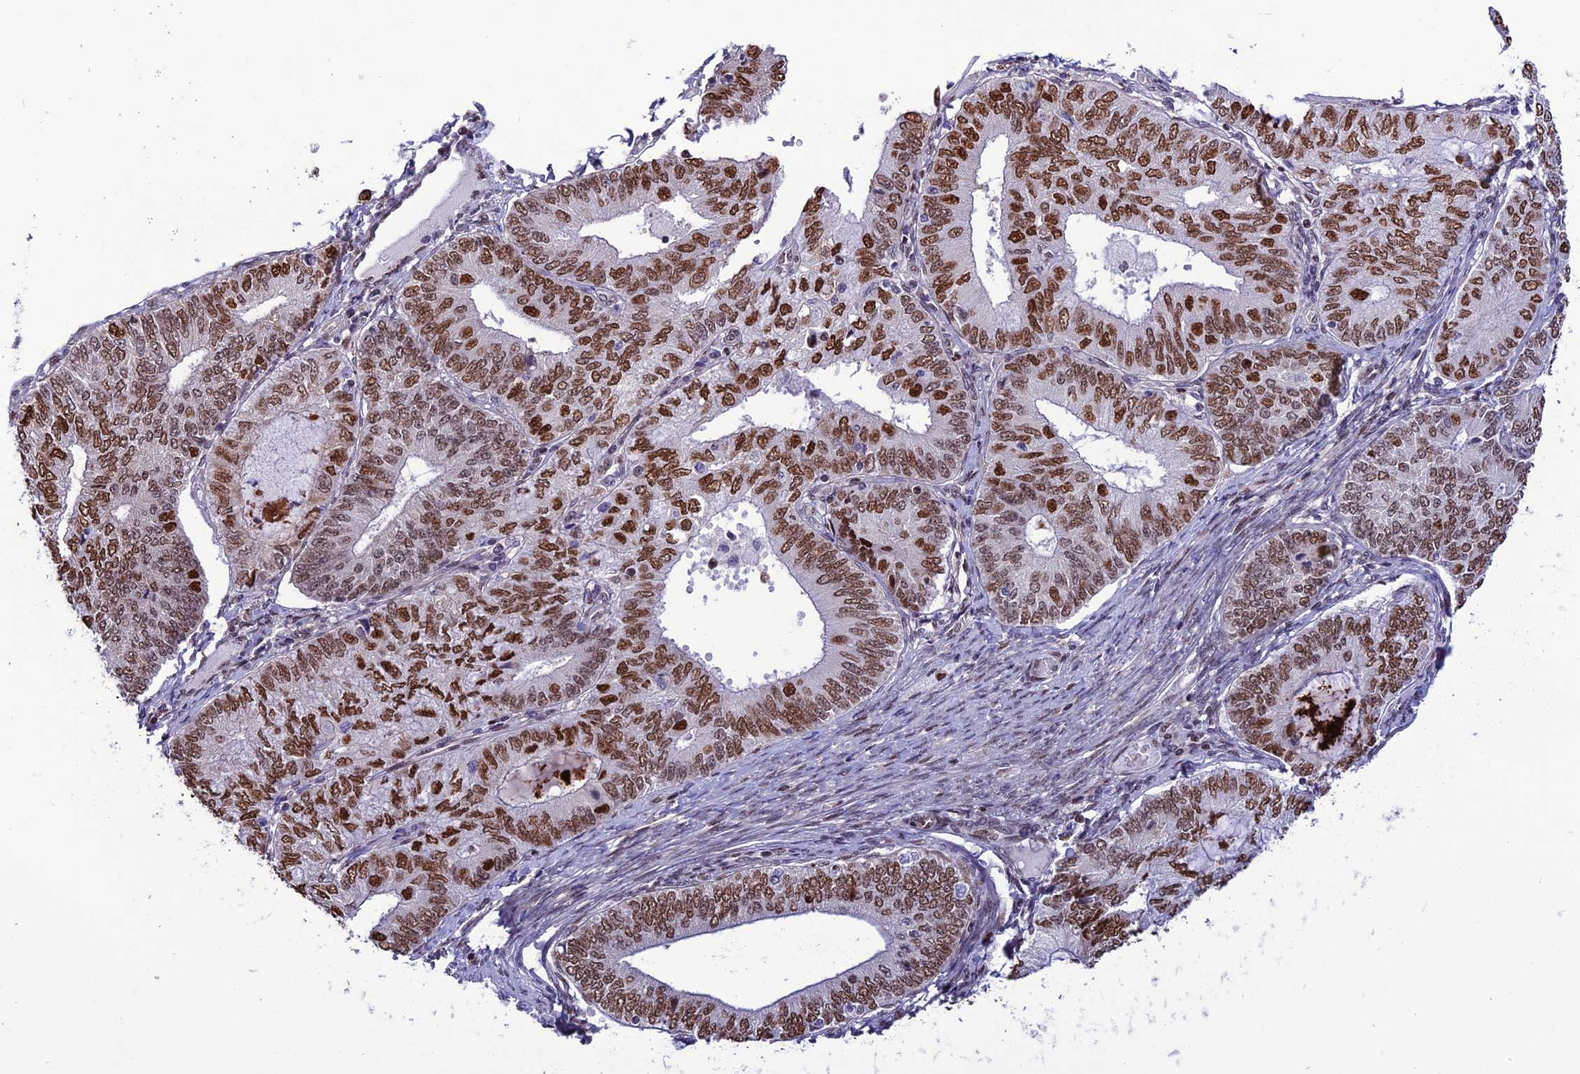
{"staining": {"intensity": "strong", "quantity": ">75%", "location": "nuclear"}, "tissue": "endometrial cancer", "cell_type": "Tumor cells", "image_type": "cancer", "snomed": [{"axis": "morphology", "description": "Adenocarcinoma, NOS"}, {"axis": "topography", "description": "Endometrium"}], "caption": "A high amount of strong nuclear positivity is identified in about >75% of tumor cells in adenocarcinoma (endometrial) tissue.", "gene": "ZNF707", "patient": {"sex": "female", "age": 68}}